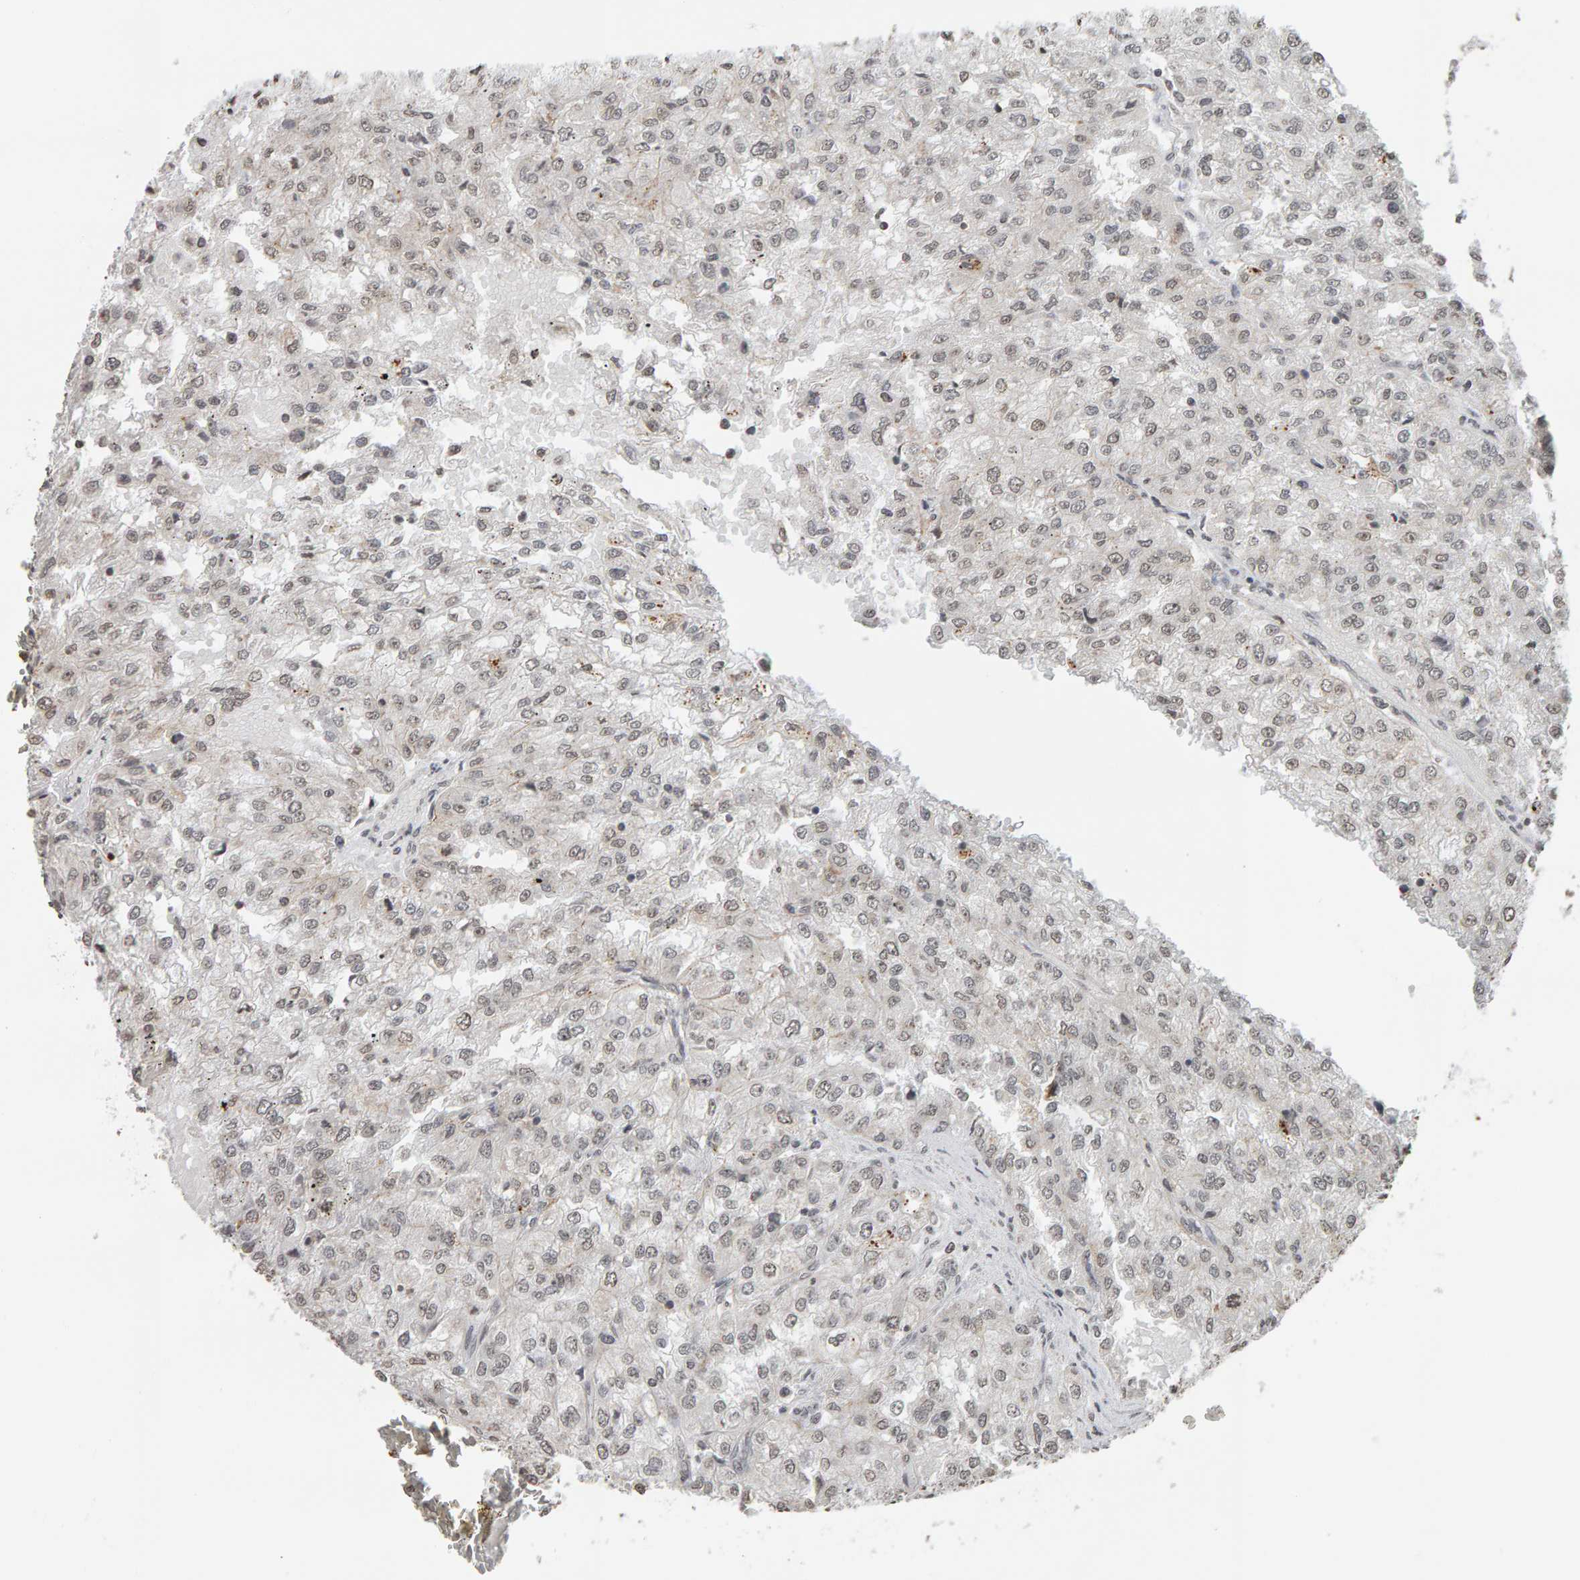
{"staining": {"intensity": "weak", "quantity": ">75%", "location": "nuclear"}, "tissue": "renal cancer", "cell_type": "Tumor cells", "image_type": "cancer", "snomed": [{"axis": "morphology", "description": "Adenocarcinoma, NOS"}, {"axis": "topography", "description": "Kidney"}], "caption": "IHC (DAB (3,3'-diaminobenzidine)) staining of human adenocarcinoma (renal) exhibits weak nuclear protein staining in approximately >75% of tumor cells. IHC stains the protein in brown and the nuclei are stained blue.", "gene": "AFF4", "patient": {"sex": "female", "age": 54}}